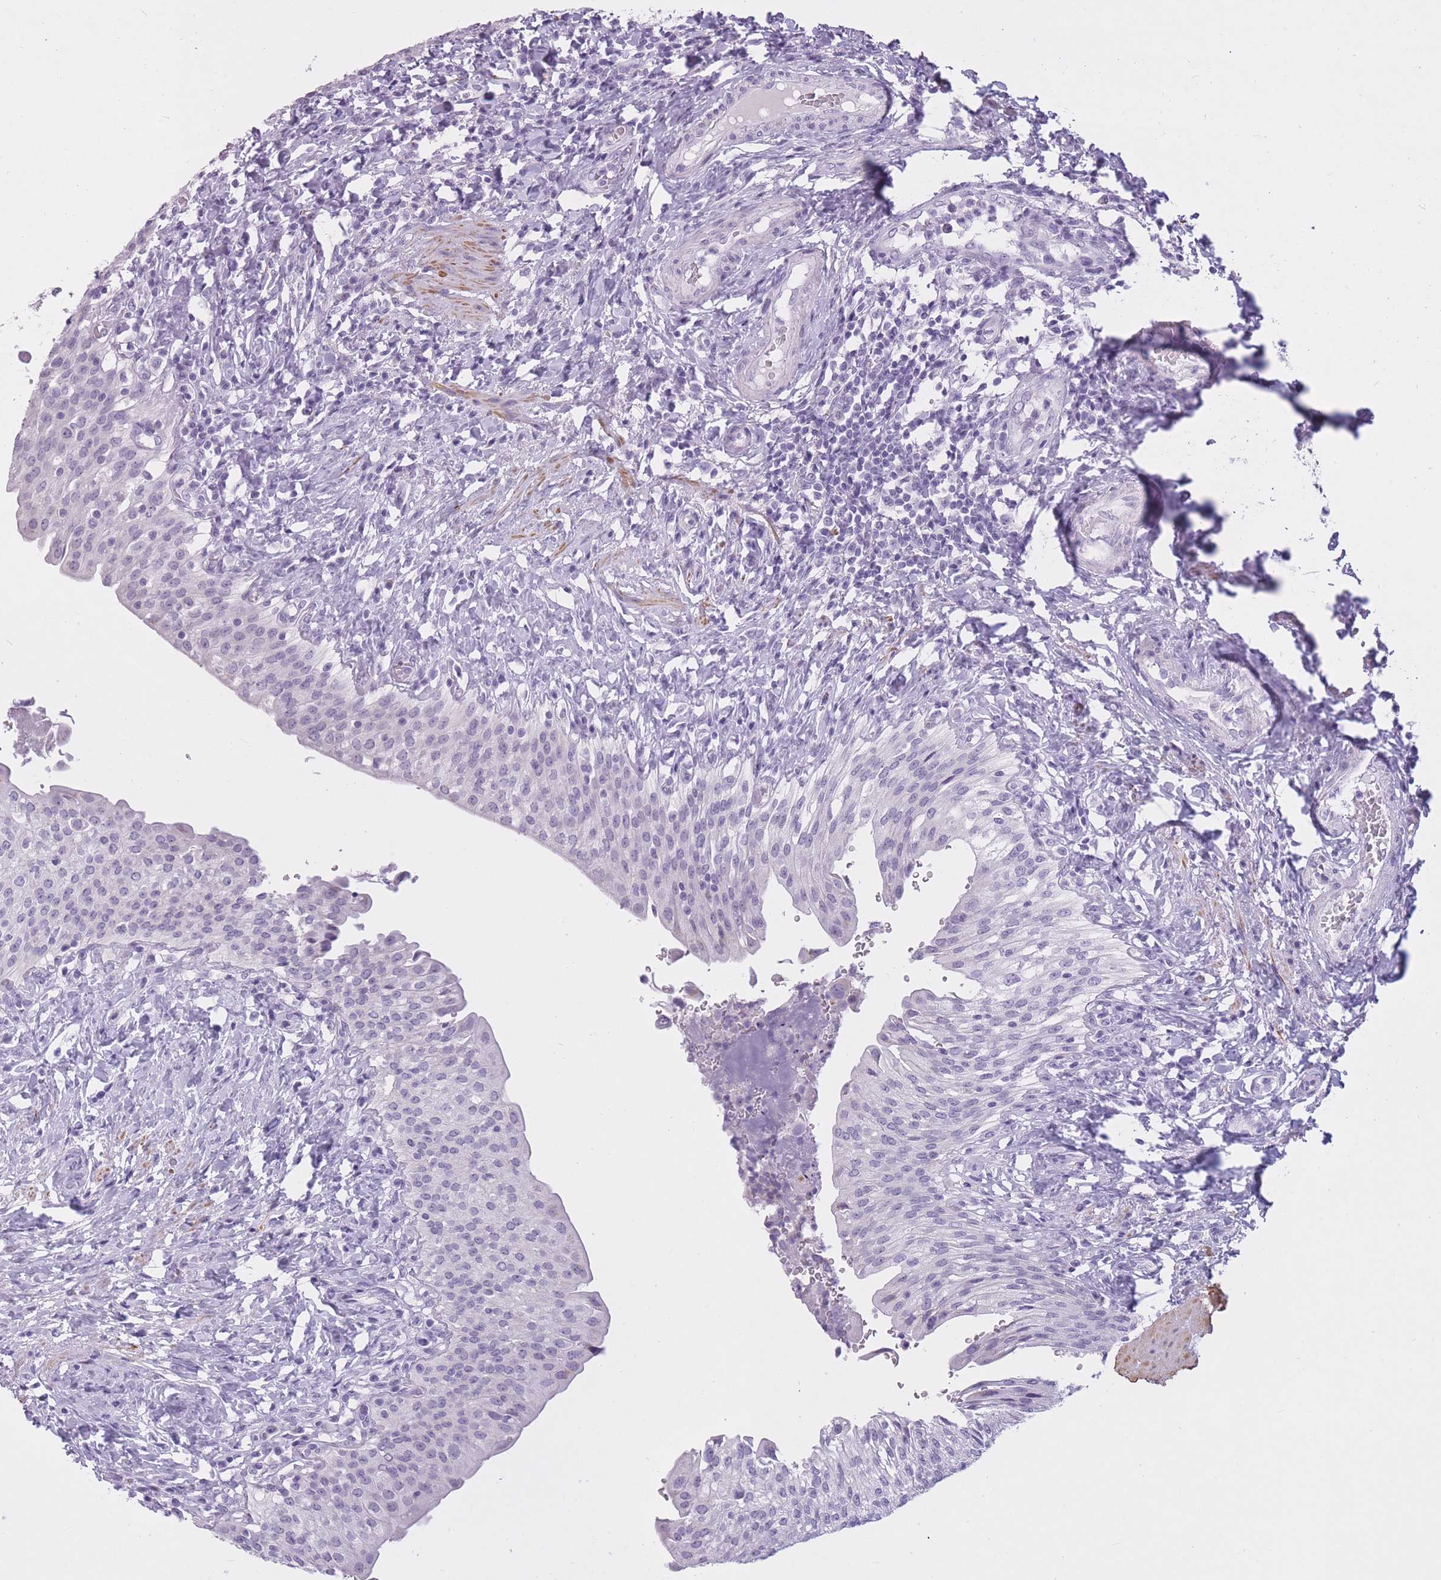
{"staining": {"intensity": "negative", "quantity": "none", "location": "none"}, "tissue": "urinary bladder", "cell_type": "Urothelial cells", "image_type": "normal", "snomed": [{"axis": "morphology", "description": "Normal tissue, NOS"}, {"axis": "morphology", "description": "Inflammation, NOS"}, {"axis": "topography", "description": "Urinary bladder"}], "caption": "Immunohistochemical staining of benign urinary bladder exhibits no significant expression in urothelial cells.", "gene": "GOLGA6A", "patient": {"sex": "male", "age": 64}}